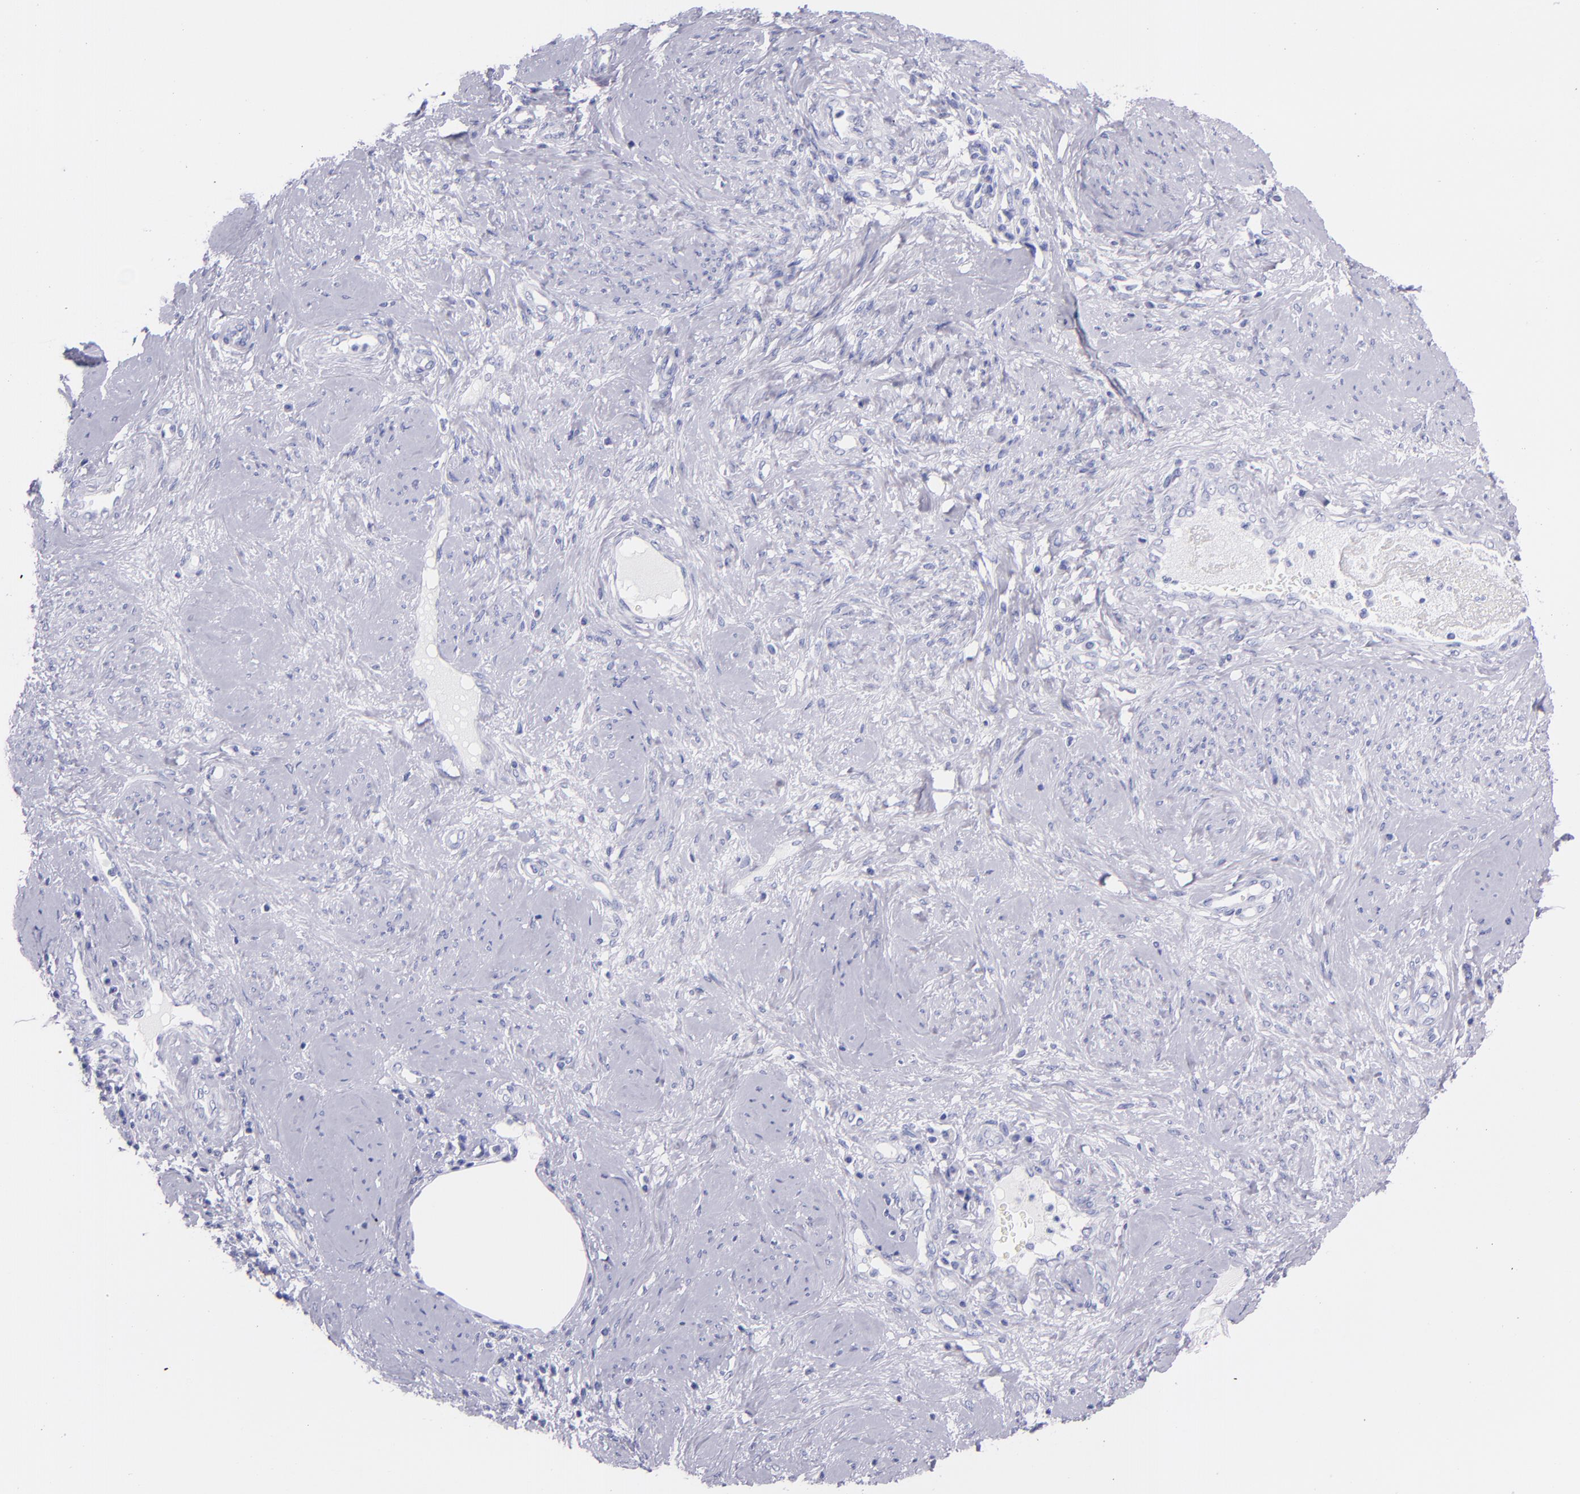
{"staining": {"intensity": "negative", "quantity": "none", "location": "none"}, "tissue": "cervical cancer", "cell_type": "Tumor cells", "image_type": "cancer", "snomed": [{"axis": "morphology", "description": "Squamous cell carcinoma, NOS"}, {"axis": "topography", "description": "Cervix"}], "caption": "A high-resolution histopathology image shows immunohistochemistry (IHC) staining of cervical cancer, which reveals no significant staining in tumor cells. (DAB (3,3'-diaminobenzidine) immunohistochemistry (IHC) visualized using brightfield microscopy, high magnification).", "gene": "SFTPB", "patient": {"sex": "female", "age": 41}}